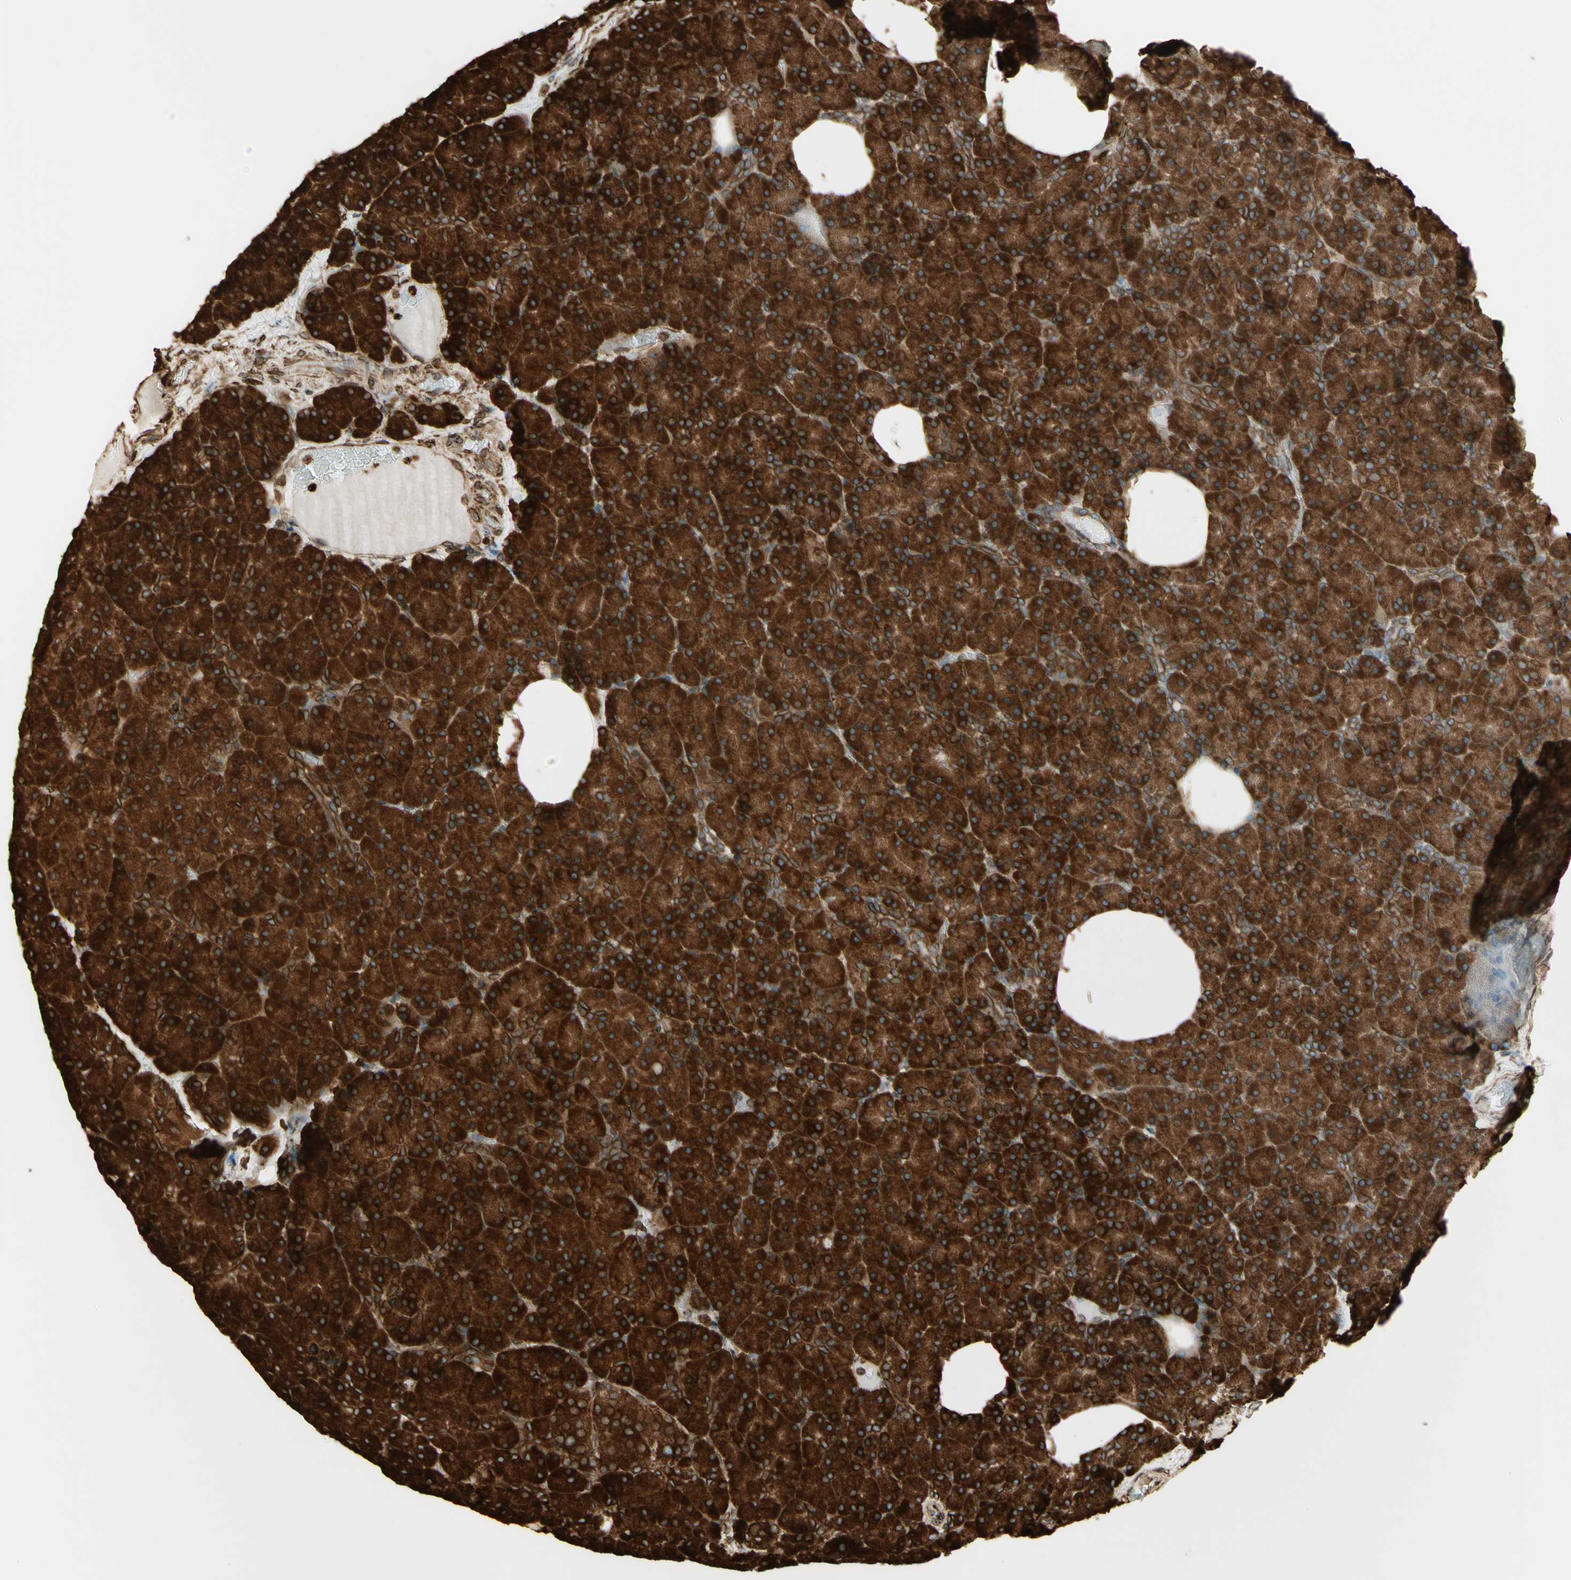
{"staining": {"intensity": "strong", "quantity": ">75%", "location": "cytoplasmic/membranous"}, "tissue": "pancreas", "cell_type": "Exocrine glandular cells", "image_type": "normal", "snomed": [{"axis": "morphology", "description": "Normal tissue, NOS"}, {"axis": "topography", "description": "Pancreas"}], "caption": "The image displays staining of benign pancreas, revealing strong cytoplasmic/membranous protein positivity (brown color) within exocrine glandular cells. The protein is stained brown, and the nuclei are stained in blue (DAB (3,3'-diaminobenzidine) IHC with brightfield microscopy, high magnification).", "gene": "CANX", "patient": {"sex": "female", "age": 35}}